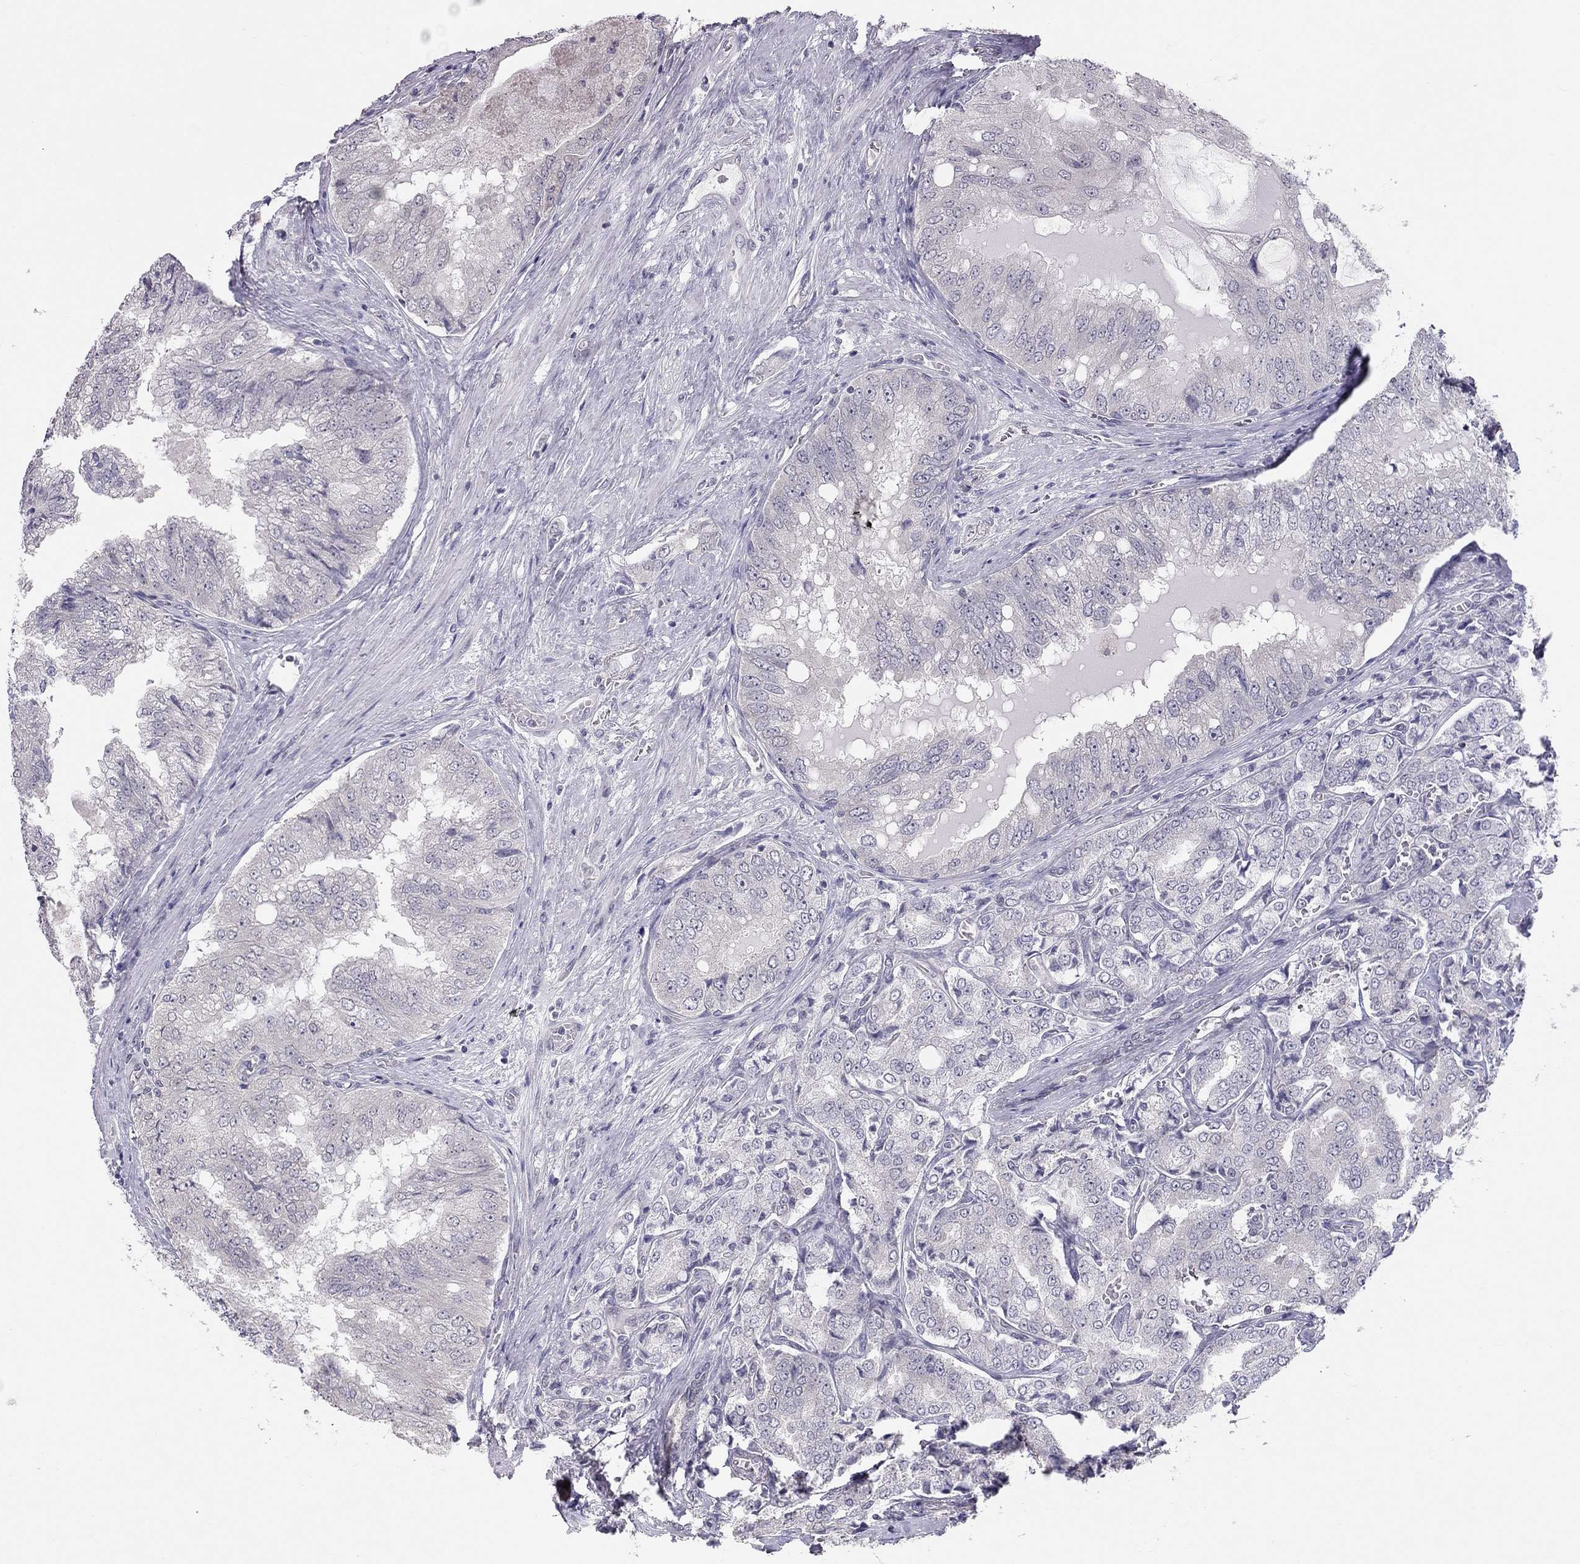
{"staining": {"intensity": "negative", "quantity": "none", "location": "none"}, "tissue": "prostate cancer", "cell_type": "Tumor cells", "image_type": "cancer", "snomed": [{"axis": "morphology", "description": "Adenocarcinoma, NOS"}, {"axis": "topography", "description": "Prostate"}], "caption": "Prostate adenocarcinoma was stained to show a protein in brown. There is no significant staining in tumor cells.", "gene": "HSF2BP", "patient": {"sex": "male", "age": 65}}